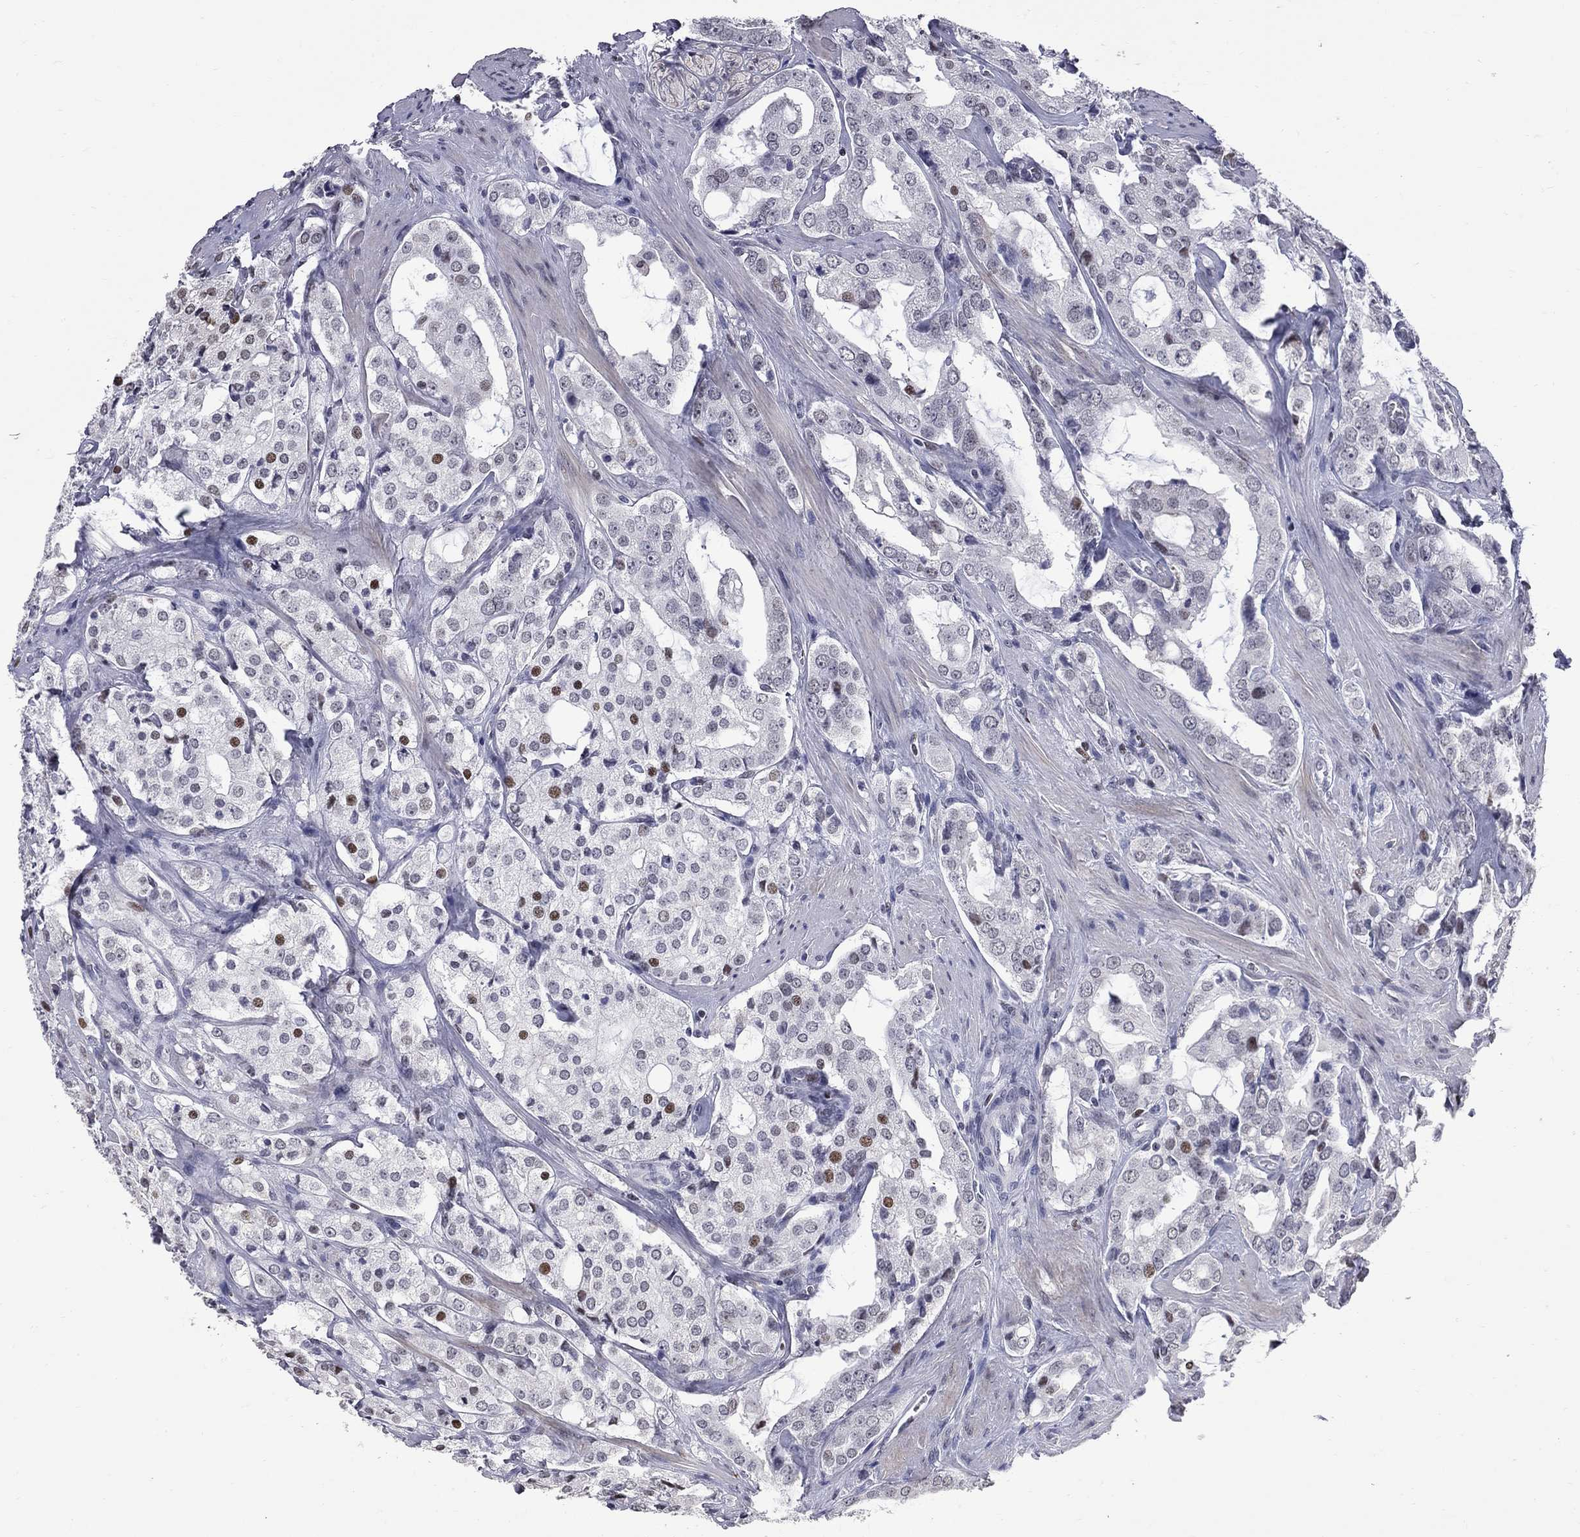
{"staining": {"intensity": "strong", "quantity": "<25%", "location": "nuclear"}, "tissue": "prostate cancer", "cell_type": "Tumor cells", "image_type": "cancer", "snomed": [{"axis": "morphology", "description": "Adenocarcinoma, NOS"}, {"axis": "topography", "description": "Prostate"}], "caption": "Prostate cancer (adenocarcinoma) stained with DAB immunohistochemistry reveals medium levels of strong nuclear positivity in about <25% of tumor cells.", "gene": "ZNF154", "patient": {"sex": "male", "age": 66}}